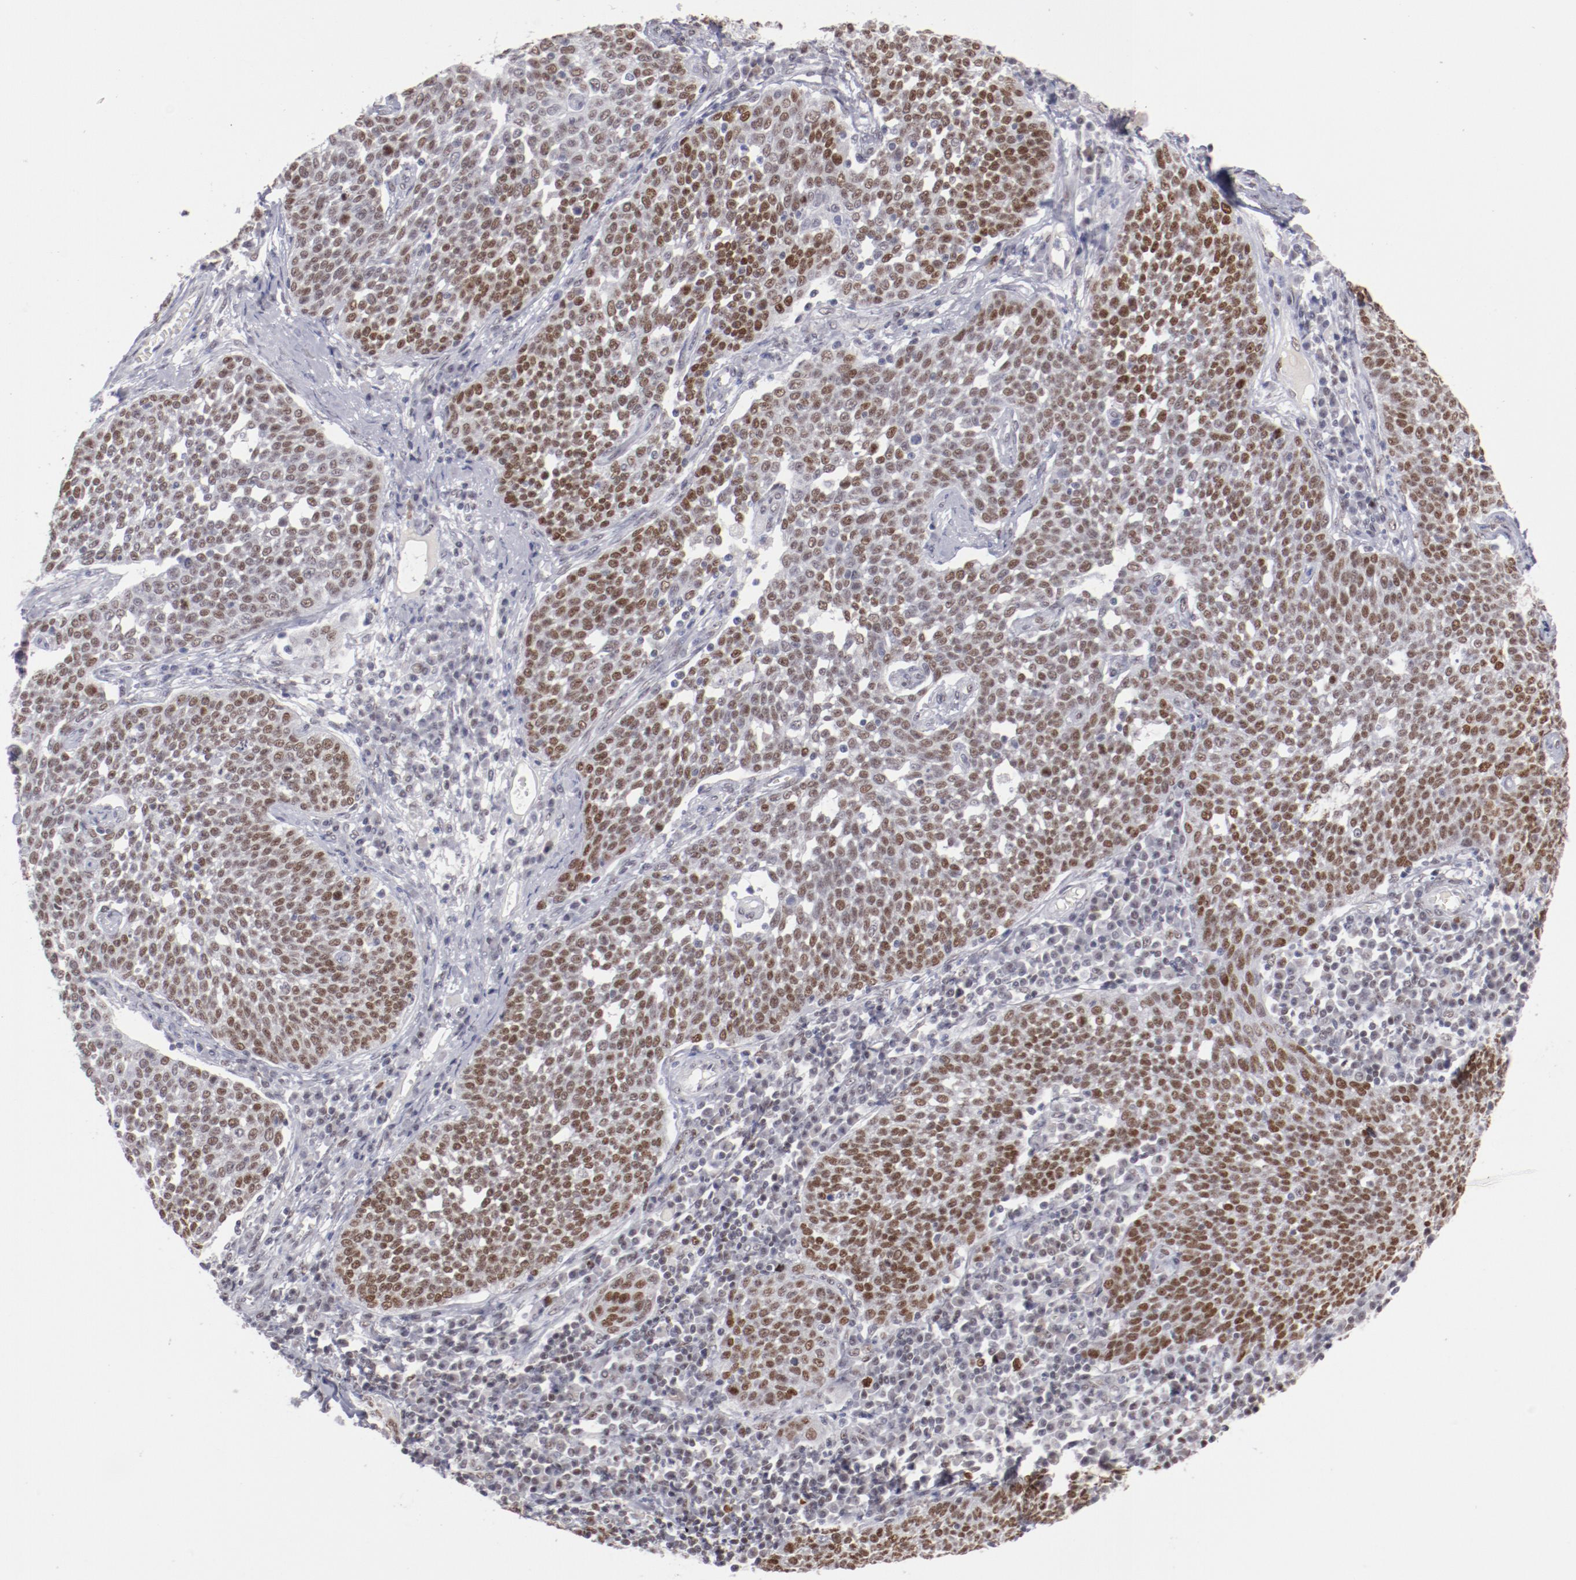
{"staining": {"intensity": "moderate", "quantity": "25%-75%", "location": "nuclear"}, "tissue": "cervical cancer", "cell_type": "Tumor cells", "image_type": "cancer", "snomed": [{"axis": "morphology", "description": "Squamous cell carcinoma, NOS"}, {"axis": "topography", "description": "Cervix"}], "caption": "Squamous cell carcinoma (cervical) stained with DAB (3,3'-diaminobenzidine) immunohistochemistry (IHC) reveals medium levels of moderate nuclear positivity in approximately 25%-75% of tumor cells.", "gene": "TFAP4", "patient": {"sex": "female", "age": 34}}